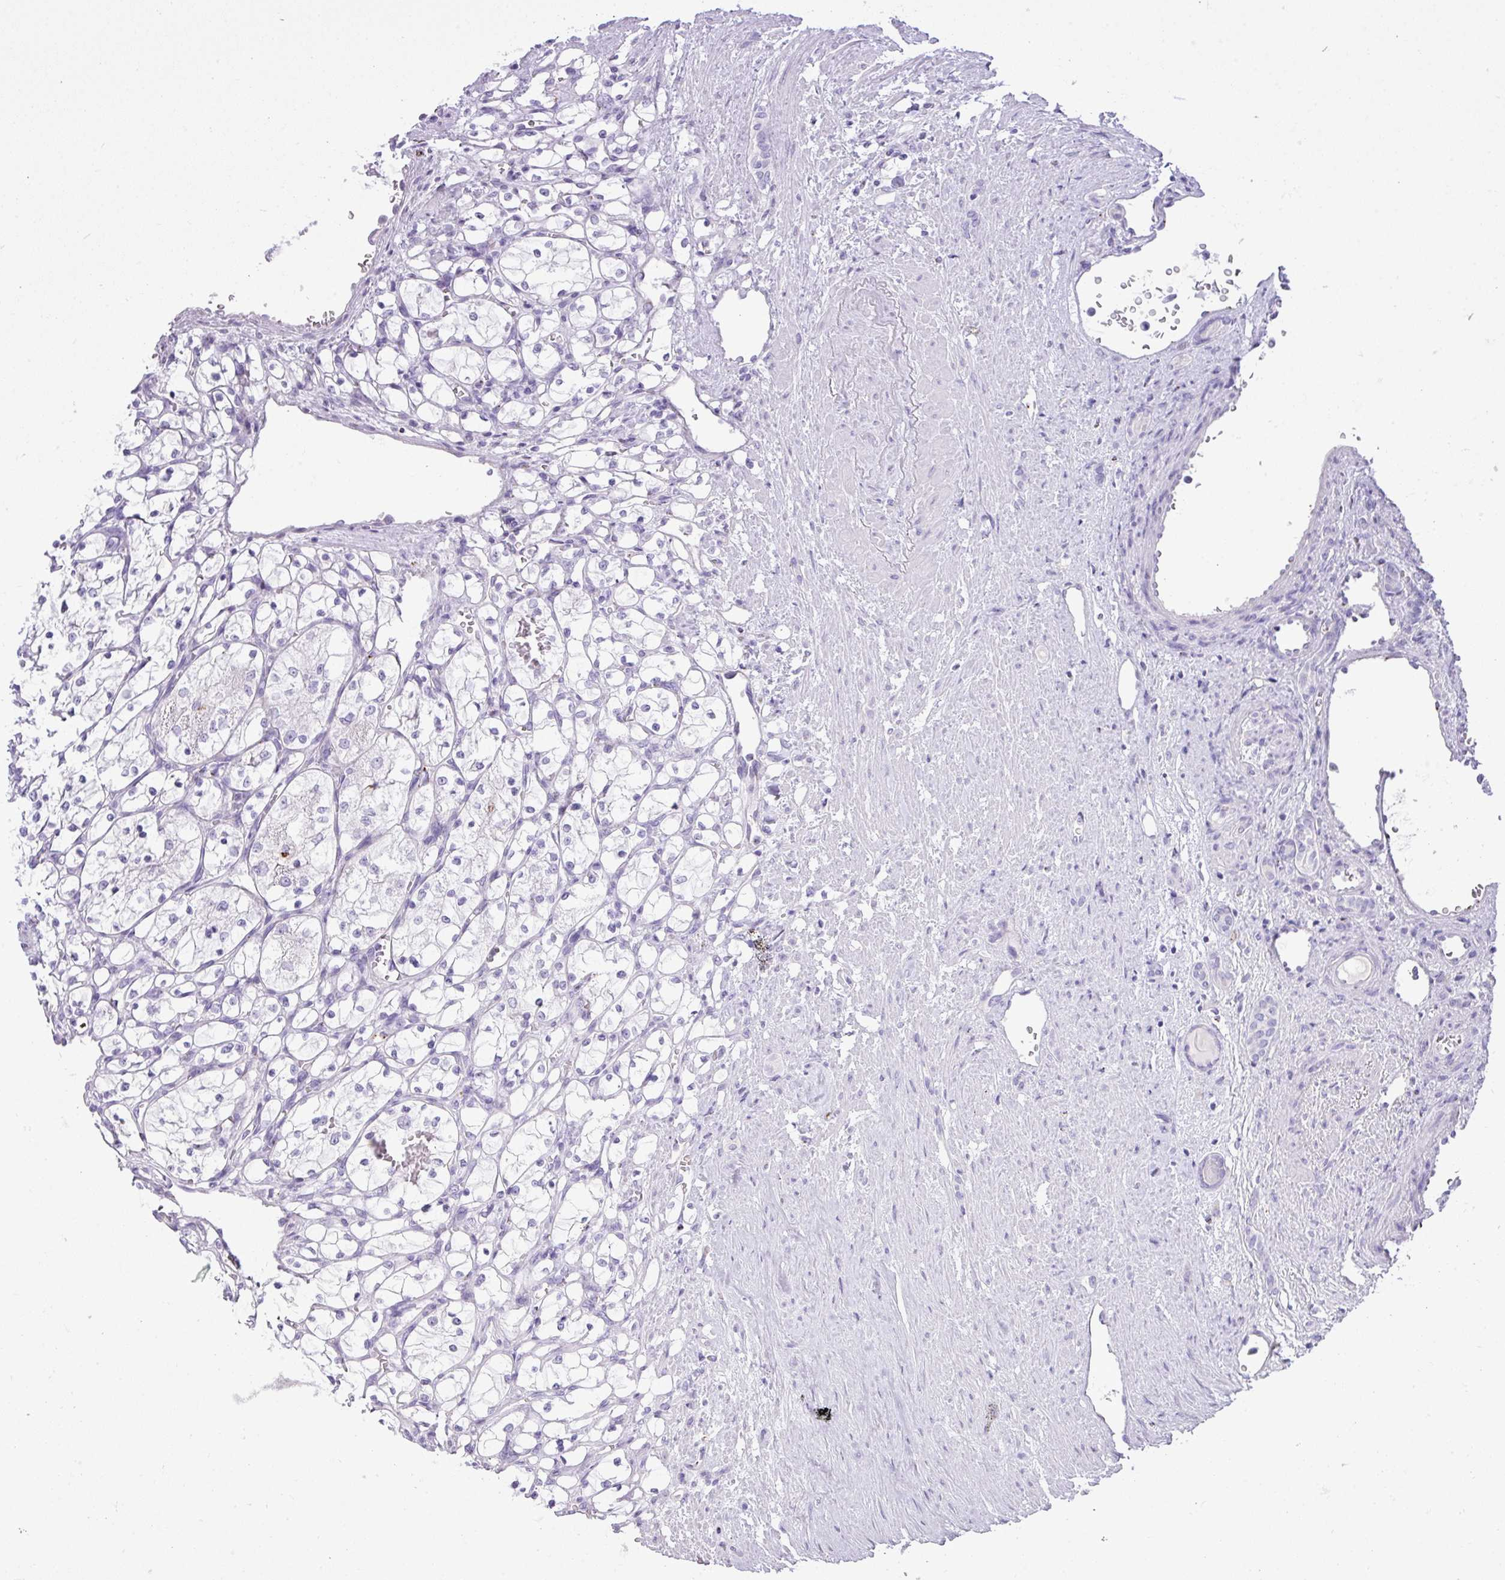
{"staining": {"intensity": "negative", "quantity": "none", "location": "none"}, "tissue": "renal cancer", "cell_type": "Tumor cells", "image_type": "cancer", "snomed": [{"axis": "morphology", "description": "Adenocarcinoma, NOS"}, {"axis": "topography", "description": "Kidney"}], "caption": "Tumor cells are negative for brown protein staining in renal adenocarcinoma.", "gene": "FAM43A", "patient": {"sex": "female", "age": 69}}